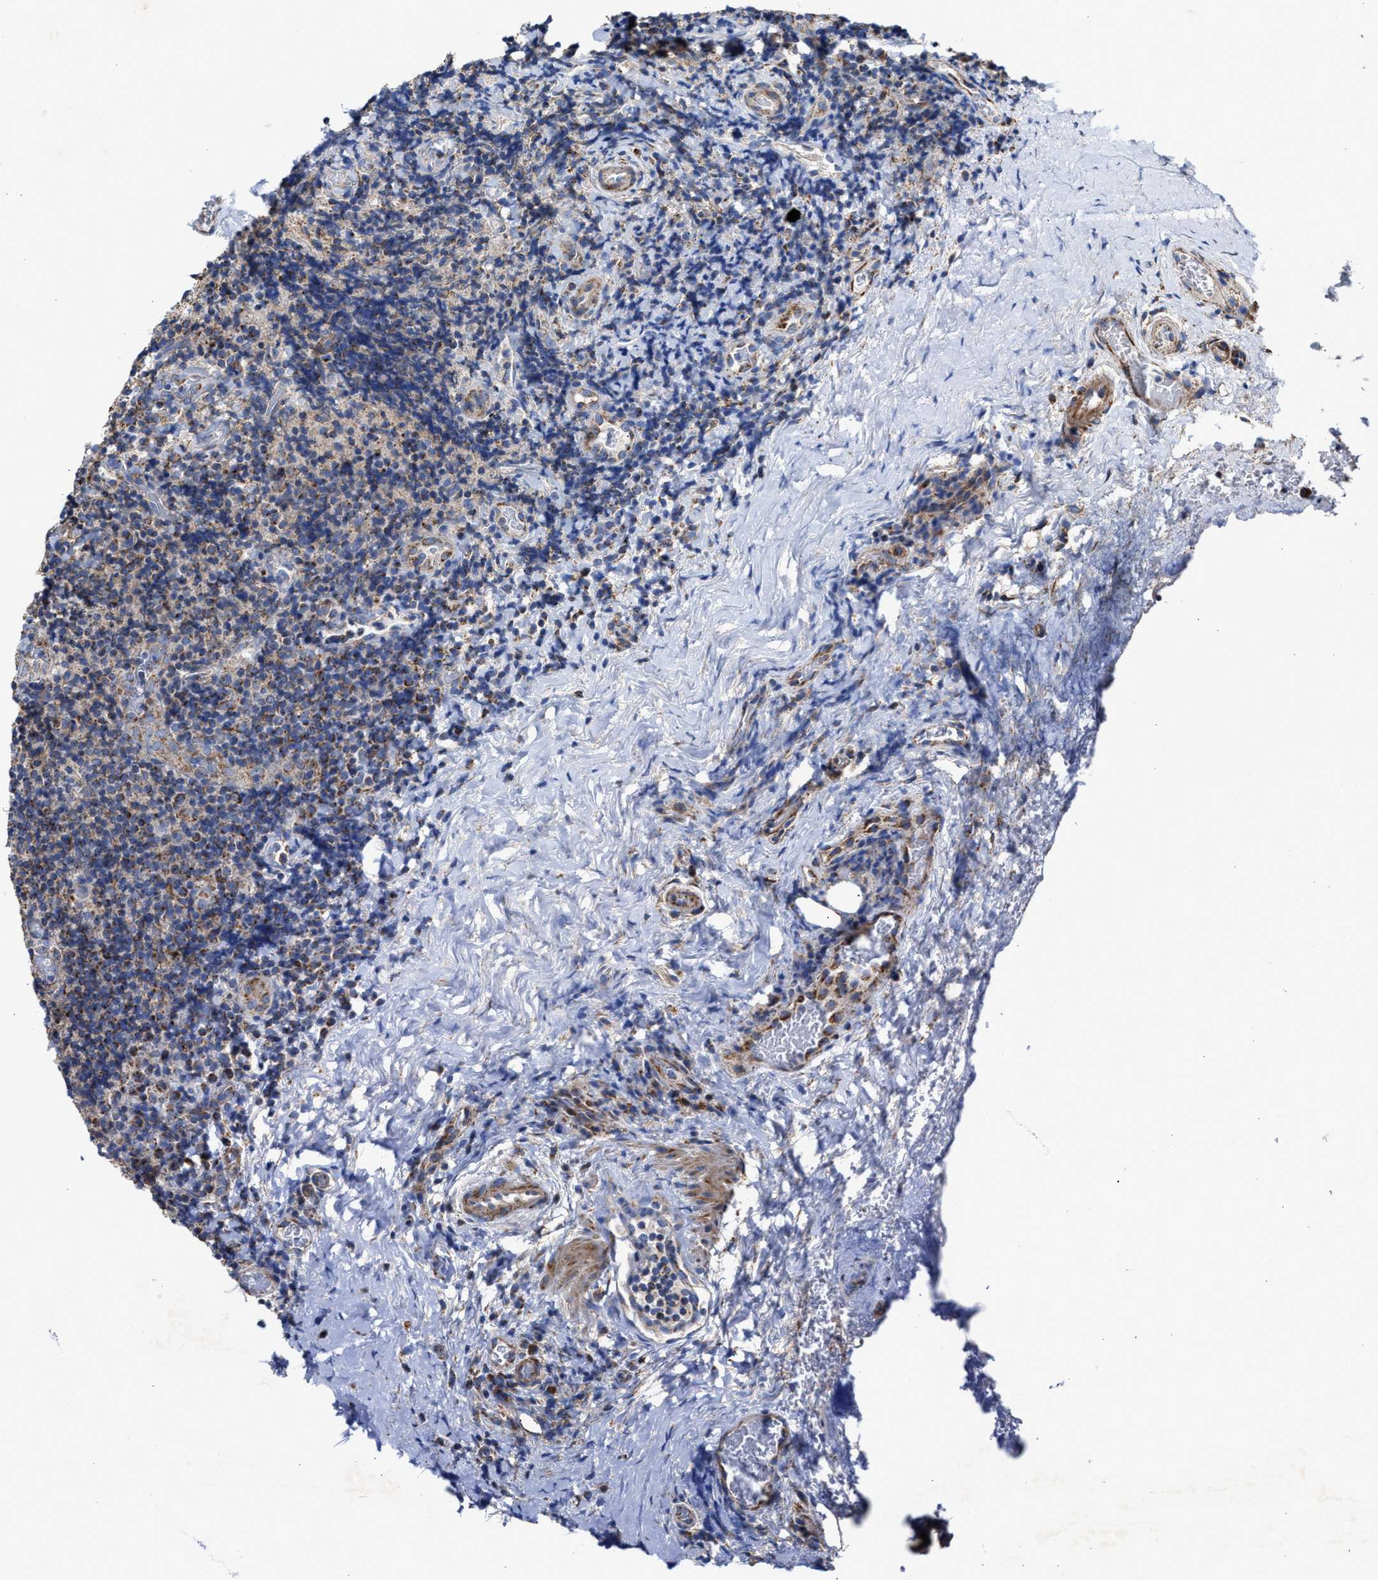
{"staining": {"intensity": "moderate", "quantity": "25%-75%", "location": "cytoplasmic/membranous"}, "tissue": "lymphoma", "cell_type": "Tumor cells", "image_type": "cancer", "snomed": [{"axis": "morphology", "description": "Malignant lymphoma, non-Hodgkin's type, High grade"}, {"axis": "topography", "description": "Tonsil"}], "caption": "Lymphoma stained for a protein exhibits moderate cytoplasmic/membranous positivity in tumor cells.", "gene": "MECR", "patient": {"sex": "female", "age": 36}}